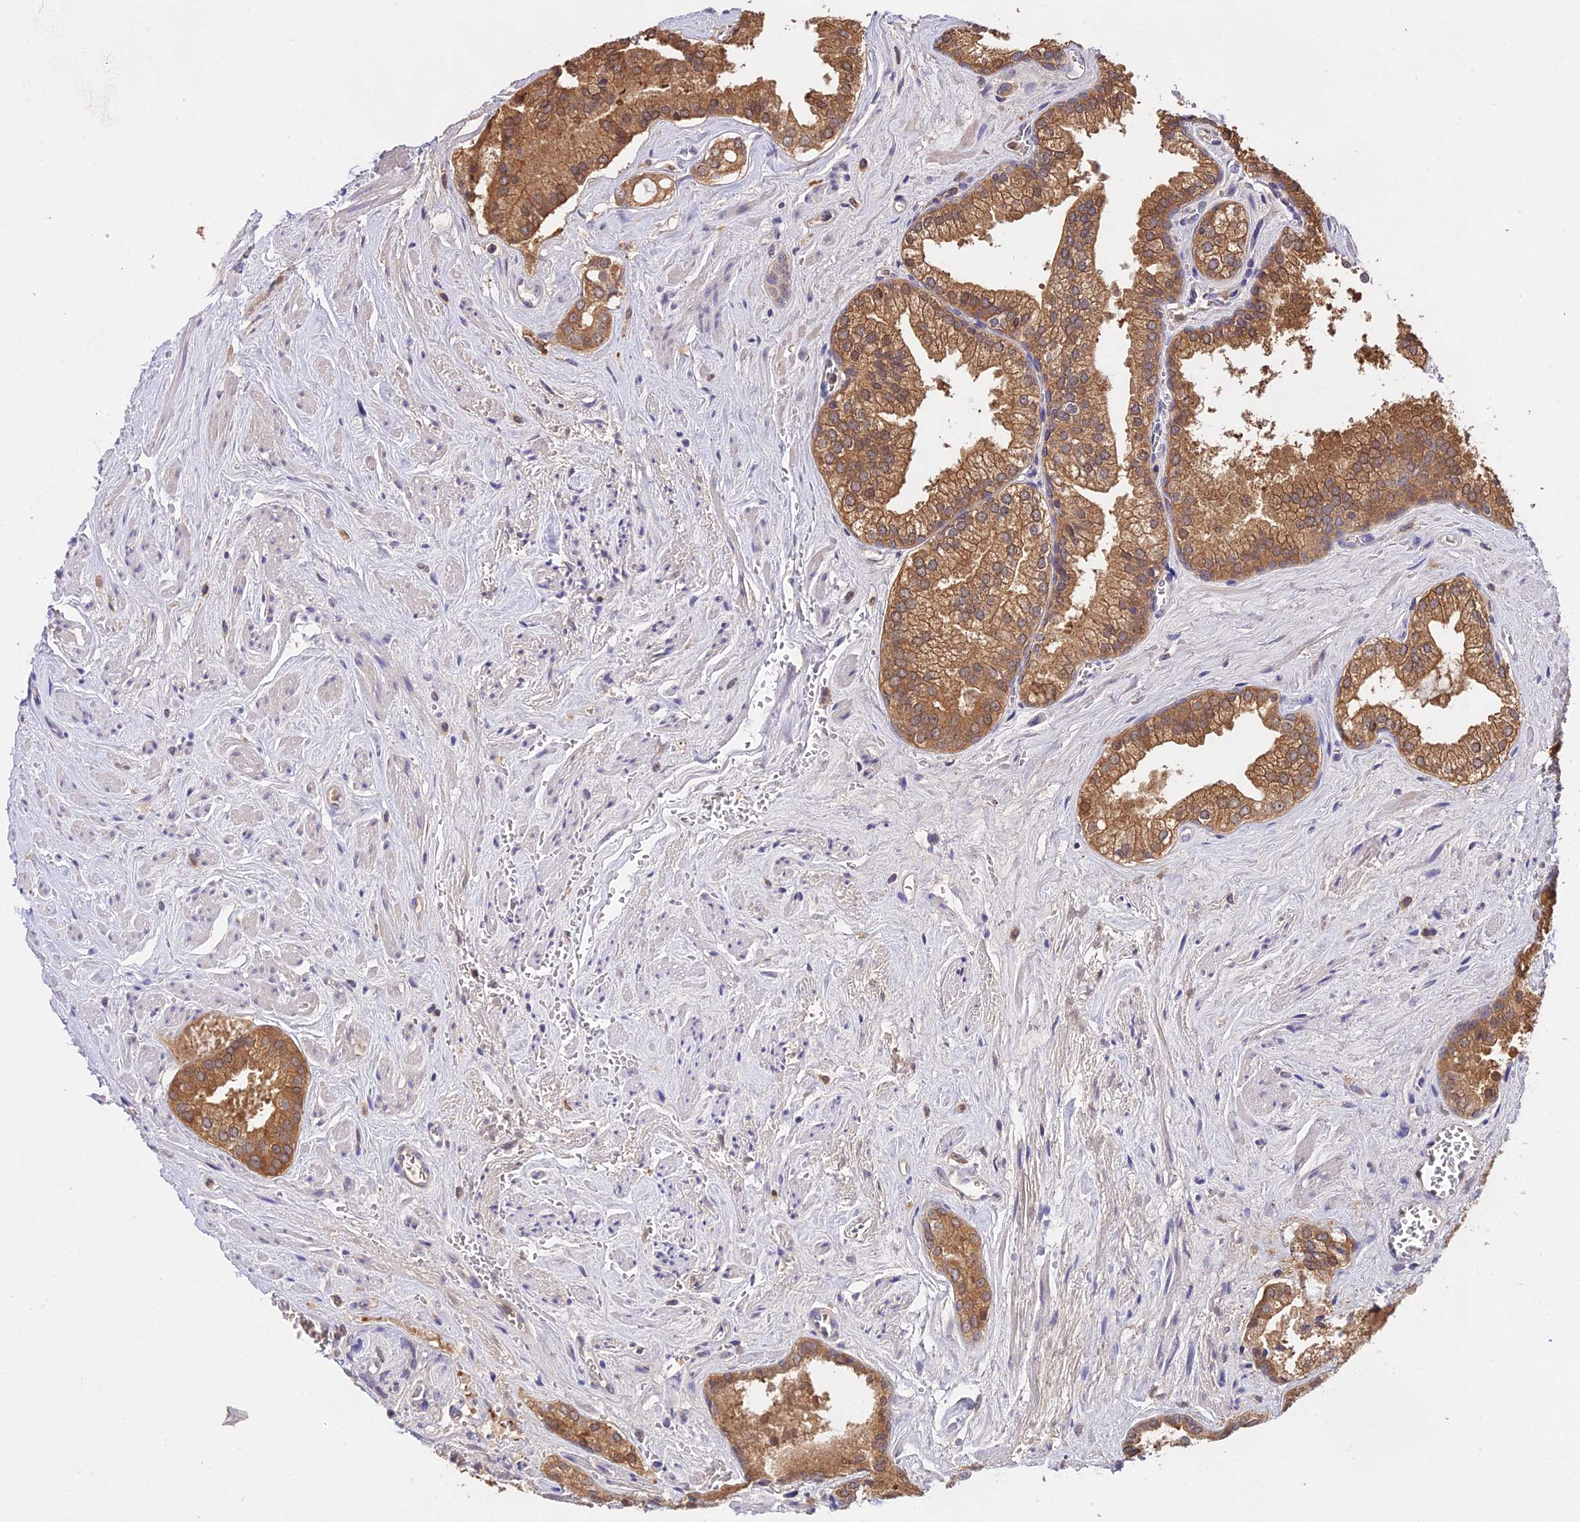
{"staining": {"intensity": "strong", "quantity": ">75%", "location": "cytoplasmic/membranous"}, "tissue": "prostate cancer", "cell_type": "Tumor cells", "image_type": "cancer", "snomed": [{"axis": "morphology", "description": "Adenocarcinoma, Low grade"}, {"axis": "topography", "description": "Prostate"}], "caption": "Prostate cancer (adenocarcinoma (low-grade)) stained with a brown dye displays strong cytoplasmic/membranous positive expression in about >75% of tumor cells.", "gene": "FBP1", "patient": {"sex": "male", "age": 68}}